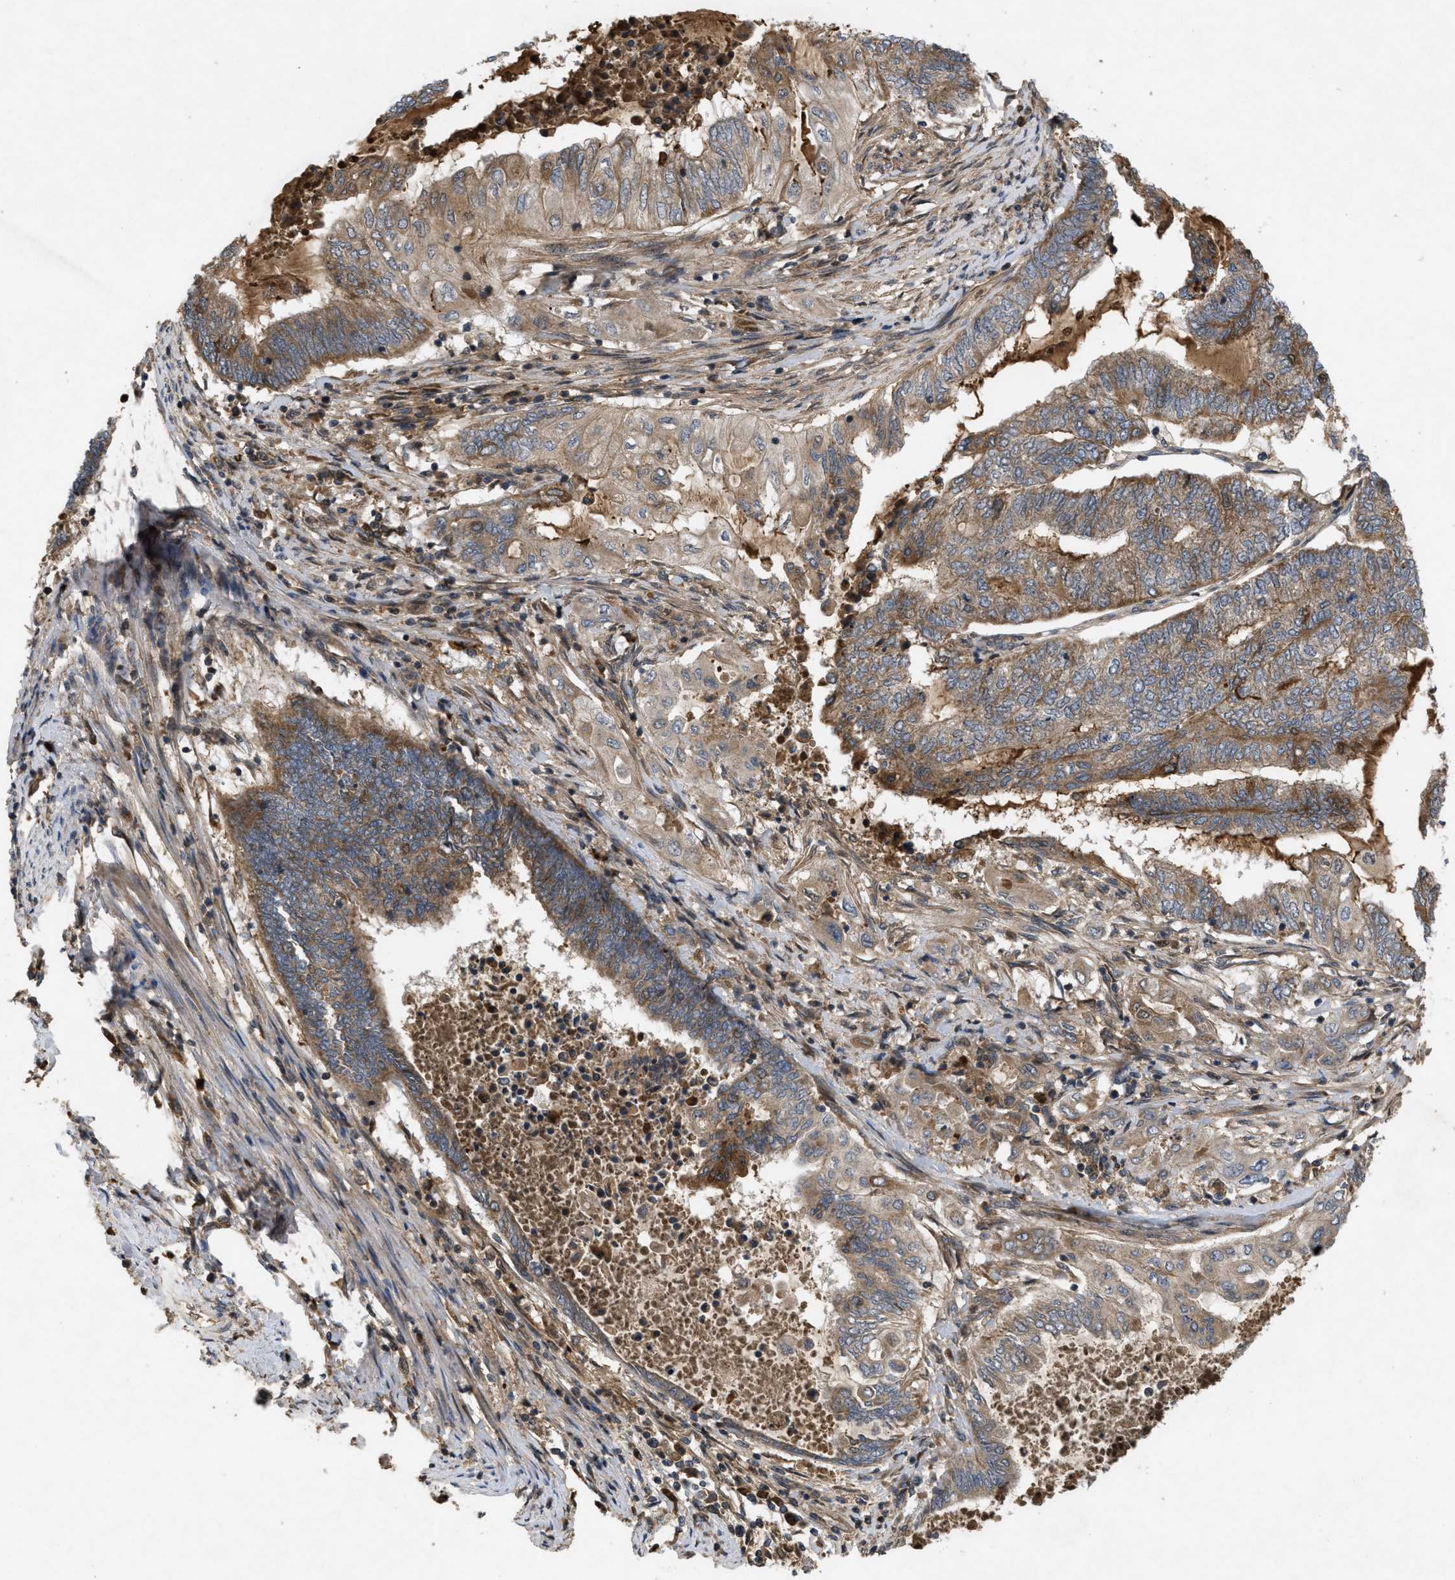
{"staining": {"intensity": "moderate", "quantity": ">75%", "location": "cytoplasmic/membranous"}, "tissue": "endometrial cancer", "cell_type": "Tumor cells", "image_type": "cancer", "snomed": [{"axis": "morphology", "description": "Adenocarcinoma, NOS"}, {"axis": "topography", "description": "Uterus"}, {"axis": "topography", "description": "Endometrium"}], "caption": "There is medium levels of moderate cytoplasmic/membranous staining in tumor cells of endometrial cancer (adenocarcinoma), as demonstrated by immunohistochemical staining (brown color).", "gene": "RAB2A", "patient": {"sex": "female", "age": 70}}